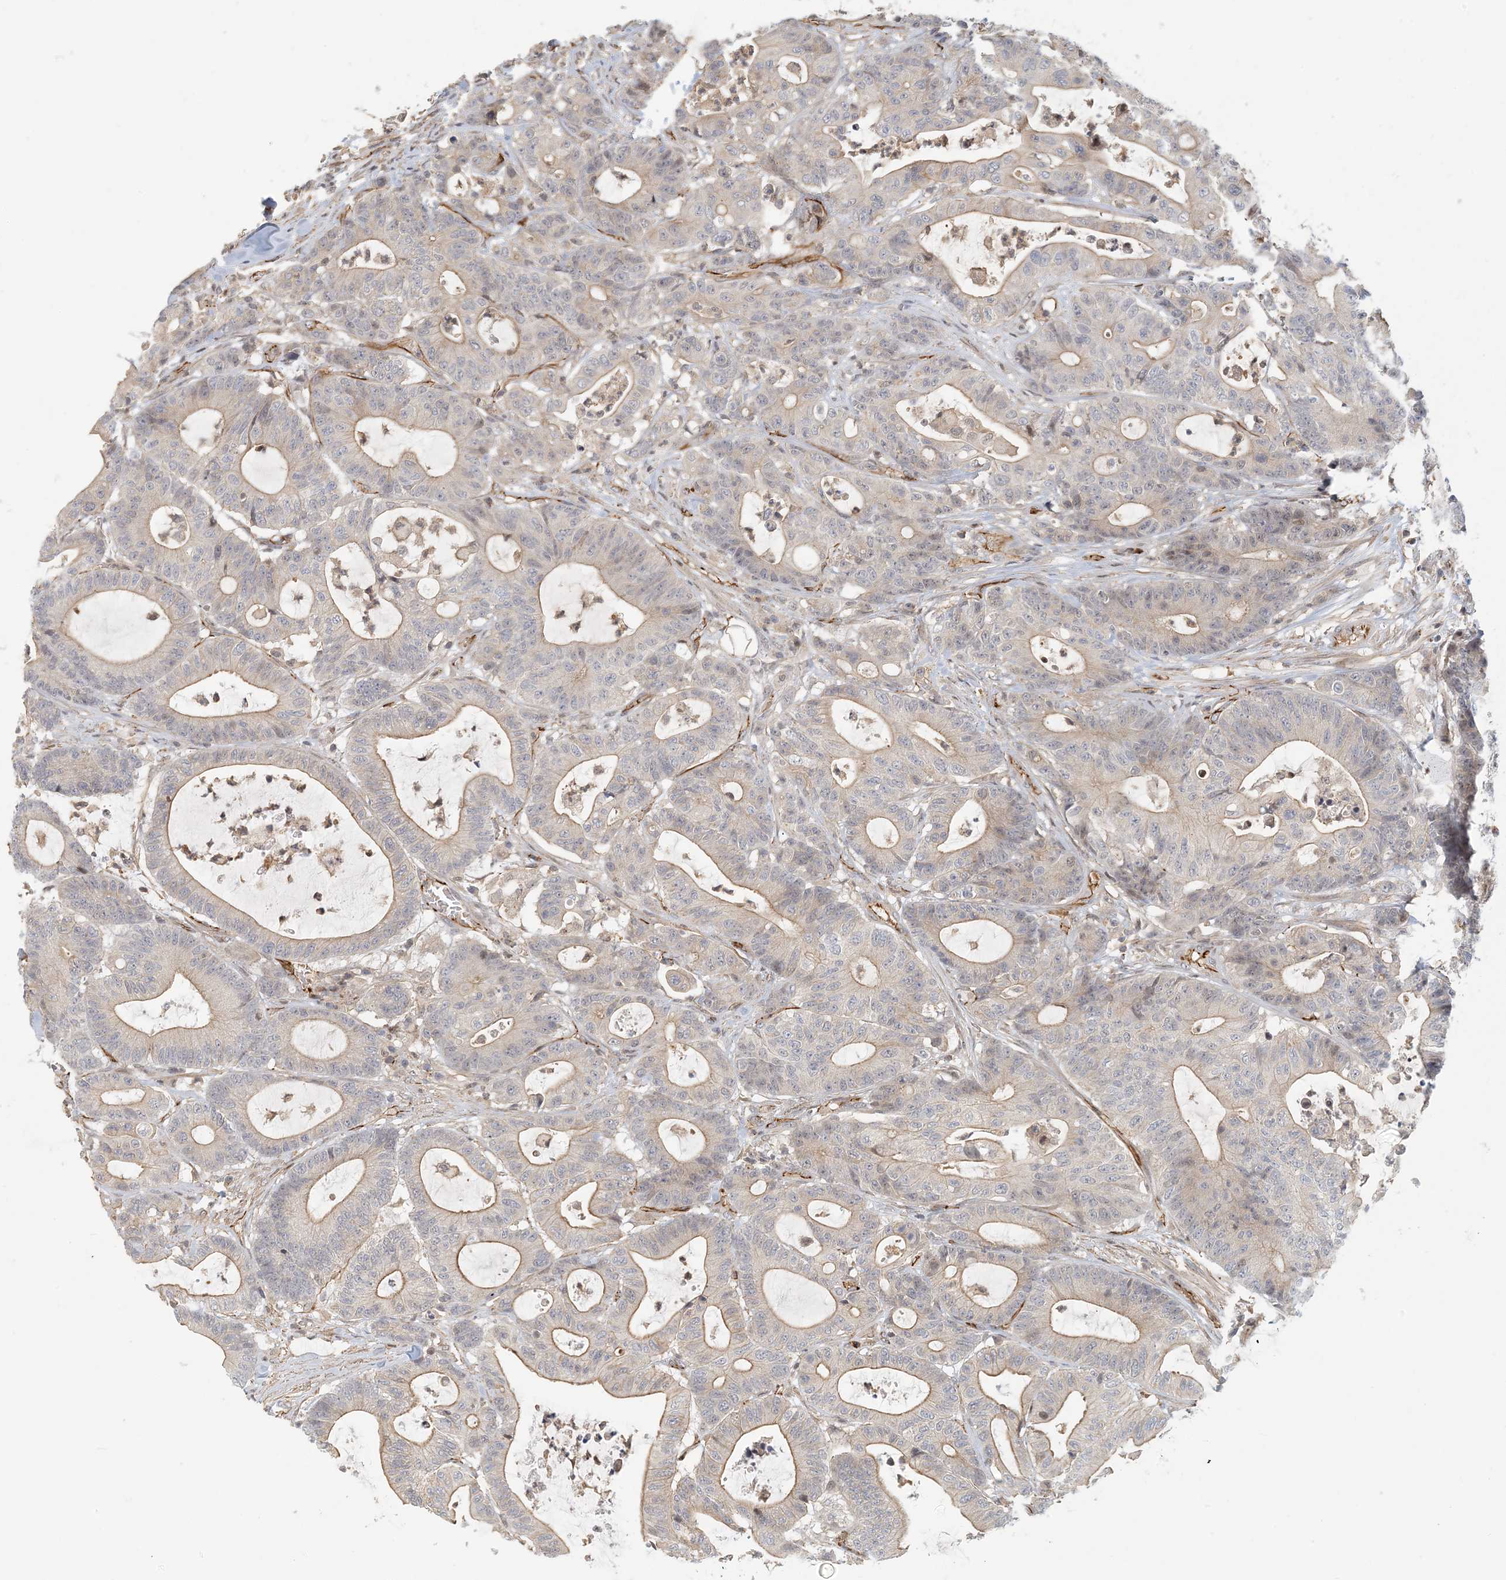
{"staining": {"intensity": "weak", "quantity": "<25%", "location": "cytoplasmic/membranous"}, "tissue": "colorectal cancer", "cell_type": "Tumor cells", "image_type": "cancer", "snomed": [{"axis": "morphology", "description": "Adenocarcinoma, NOS"}, {"axis": "topography", "description": "Colon"}], "caption": "A high-resolution photomicrograph shows immunohistochemistry staining of colorectal adenocarcinoma, which exhibits no significant expression in tumor cells. (Stains: DAB immunohistochemistry with hematoxylin counter stain, Microscopy: brightfield microscopy at high magnification).", "gene": "MAPKBP1", "patient": {"sex": "female", "age": 84}}